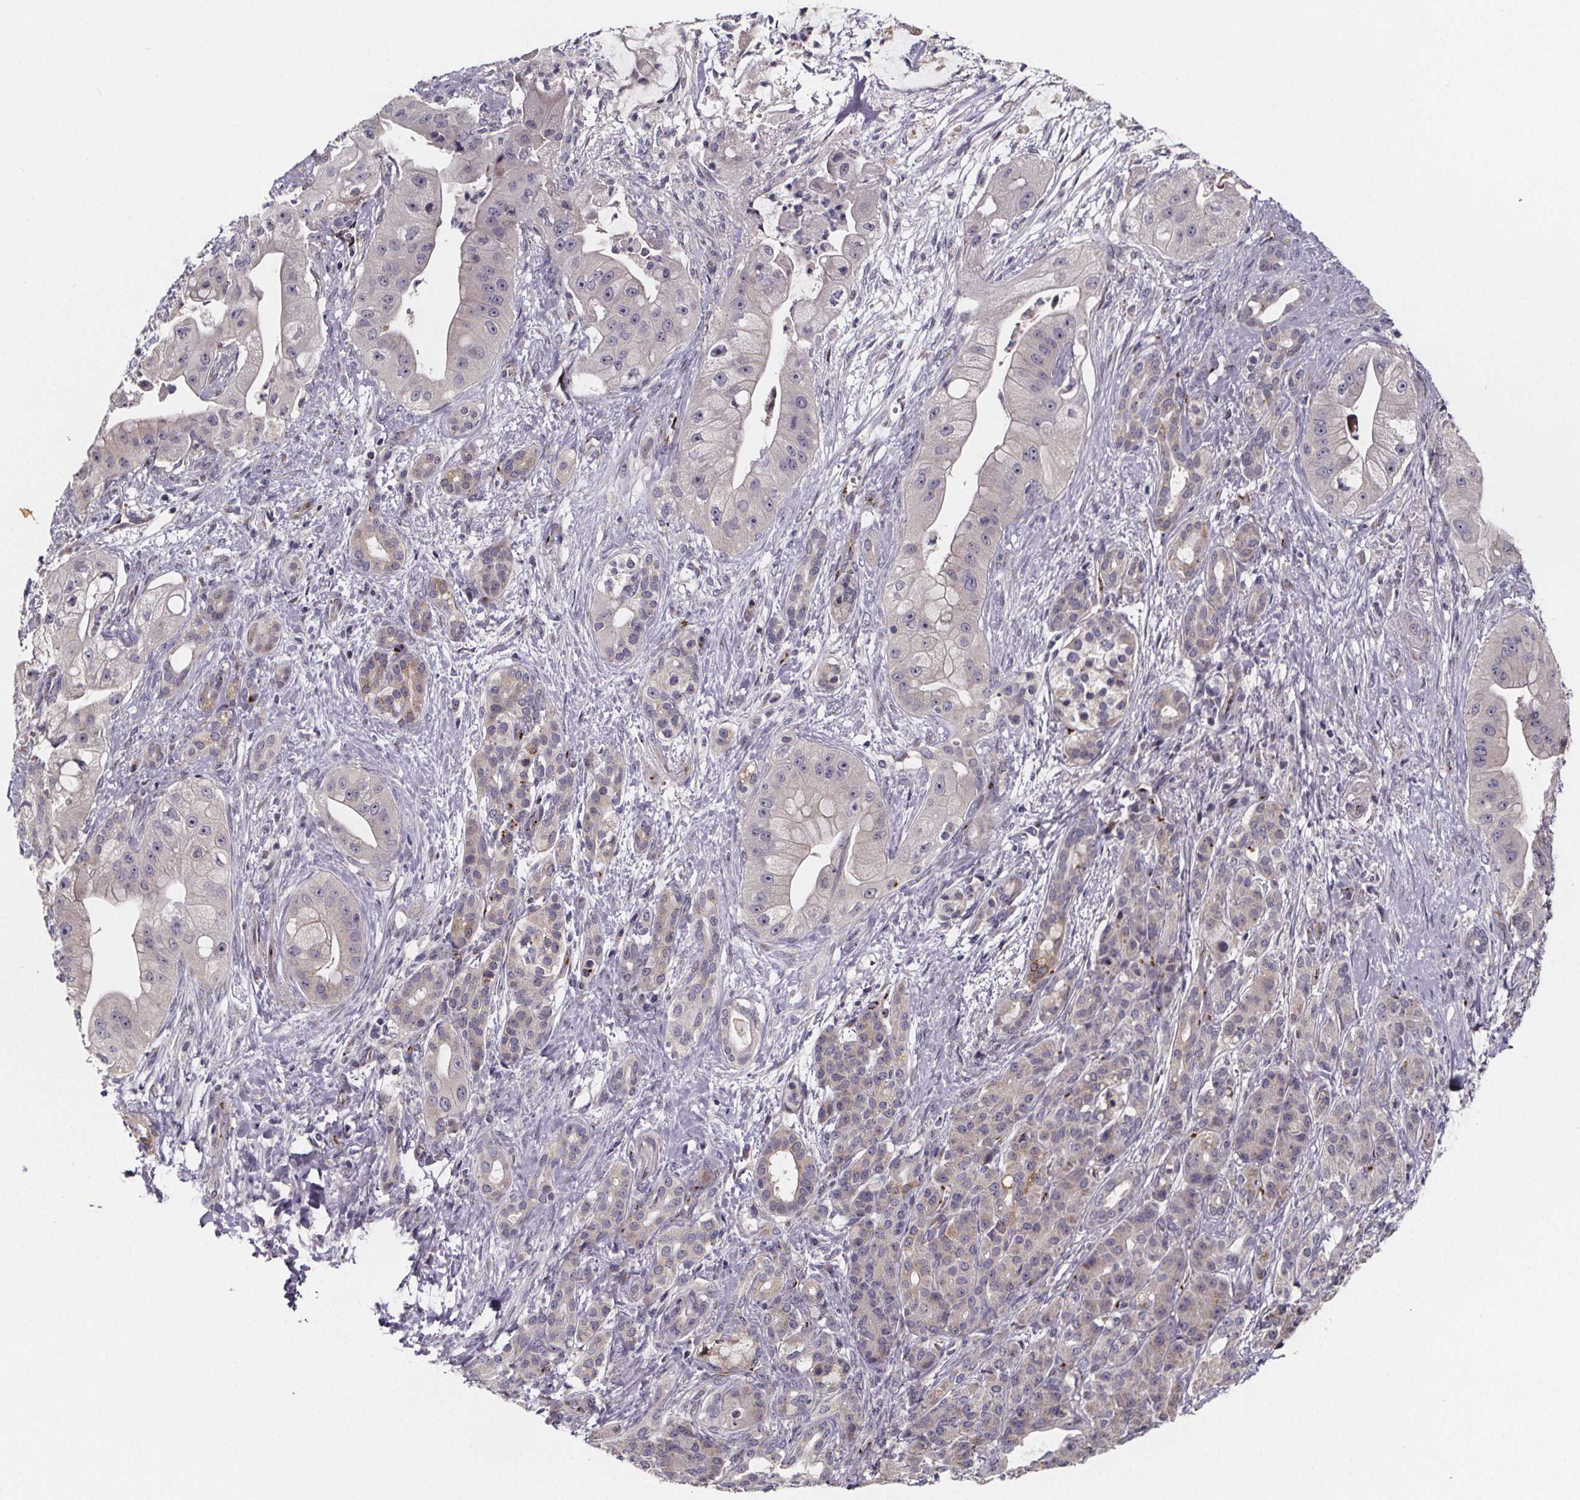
{"staining": {"intensity": "negative", "quantity": "none", "location": "none"}, "tissue": "pancreatic cancer", "cell_type": "Tumor cells", "image_type": "cancer", "snomed": [{"axis": "morphology", "description": "Normal tissue, NOS"}, {"axis": "morphology", "description": "Inflammation, NOS"}, {"axis": "morphology", "description": "Adenocarcinoma, NOS"}, {"axis": "topography", "description": "Pancreas"}], "caption": "Pancreatic adenocarcinoma stained for a protein using immunohistochemistry shows no staining tumor cells.", "gene": "NDST1", "patient": {"sex": "male", "age": 57}}